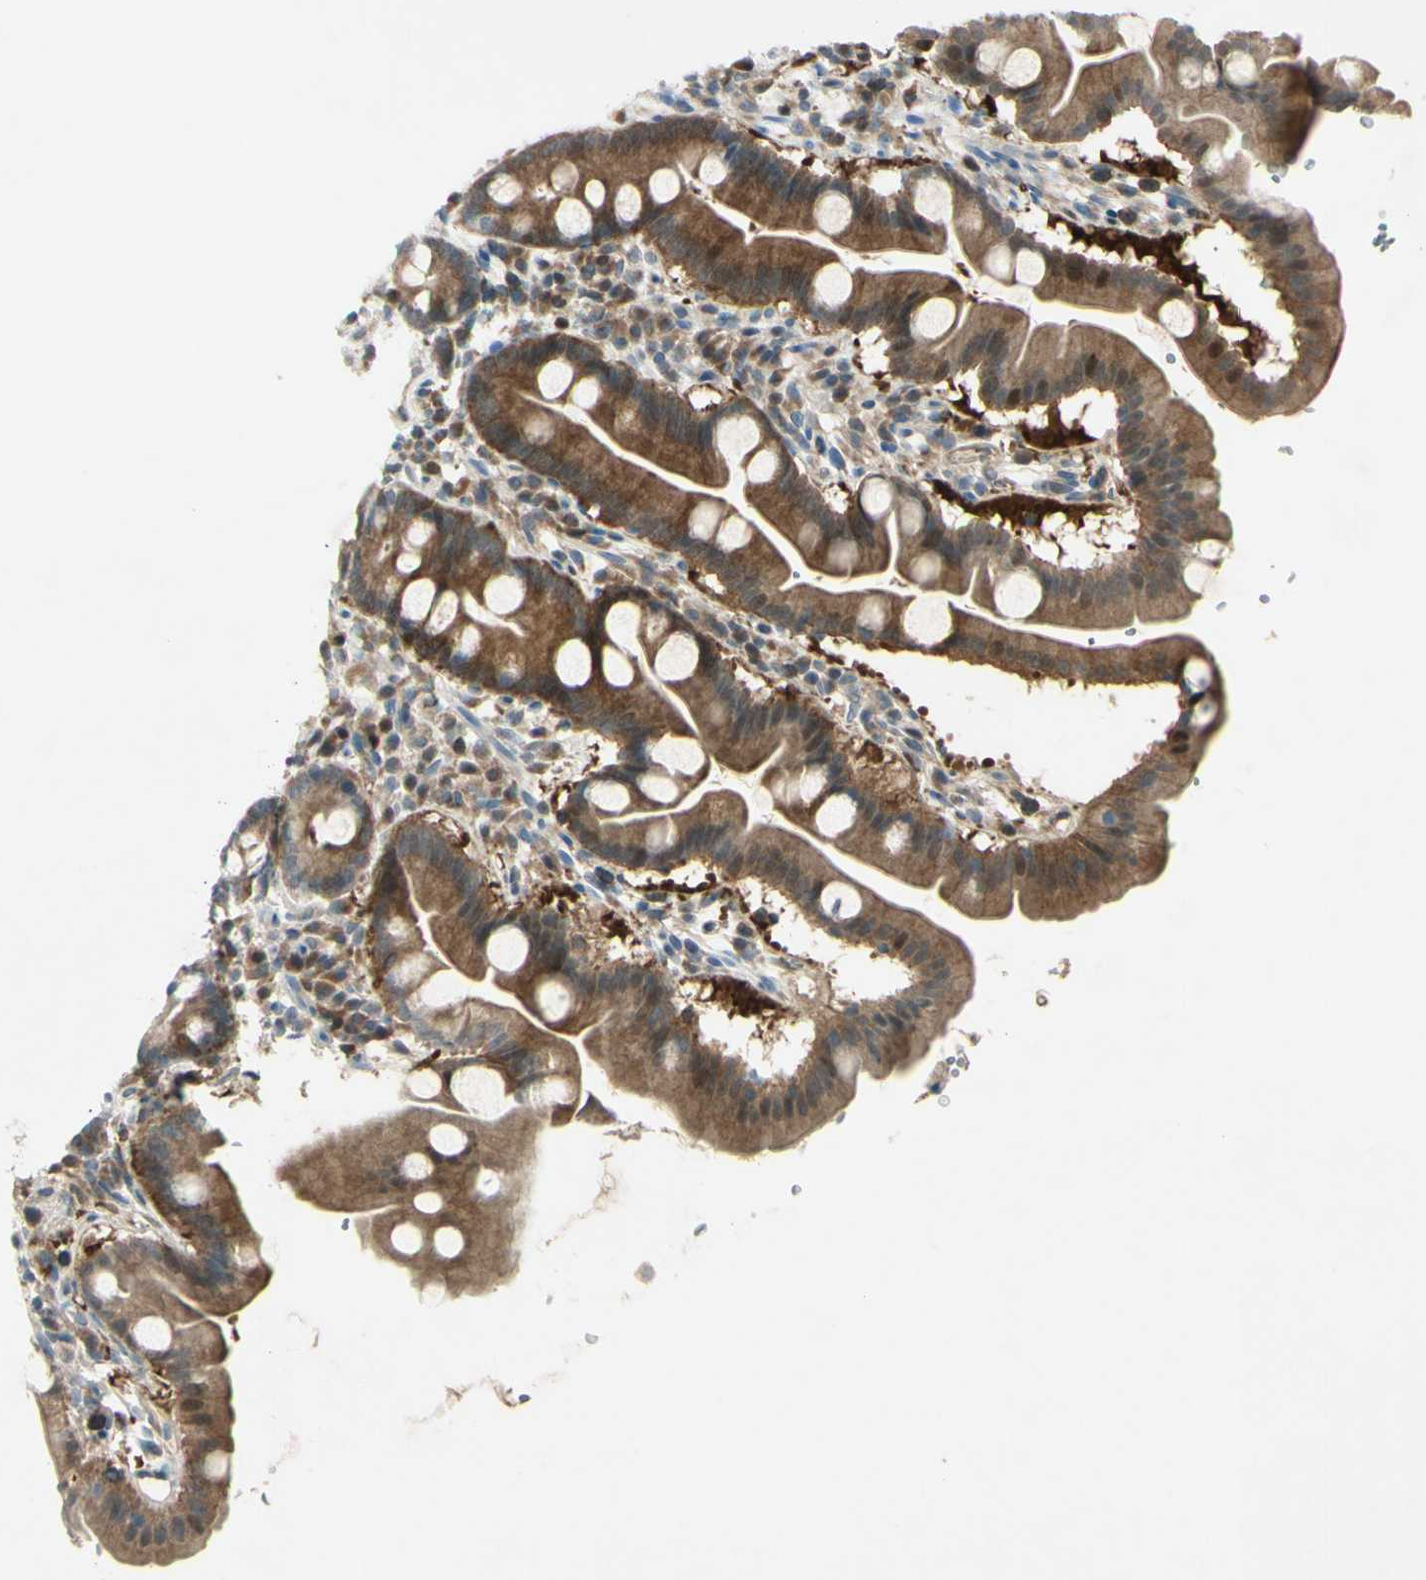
{"staining": {"intensity": "strong", "quantity": ">75%", "location": "cytoplasmic/membranous"}, "tissue": "duodenum", "cell_type": "Glandular cells", "image_type": "normal", "snomed": [{"axis": "morphology", "description": "Normal tissue, NOS"}, {"axis": "topography", "description": "Duodenum"}], "caption": "Glandular cells display strong cytoplasmic/membranous staining in about >75% of cells in unremarkable duodenum.", "gene": "C1orf159", "patient": {"sex": "male", "age": 50}}